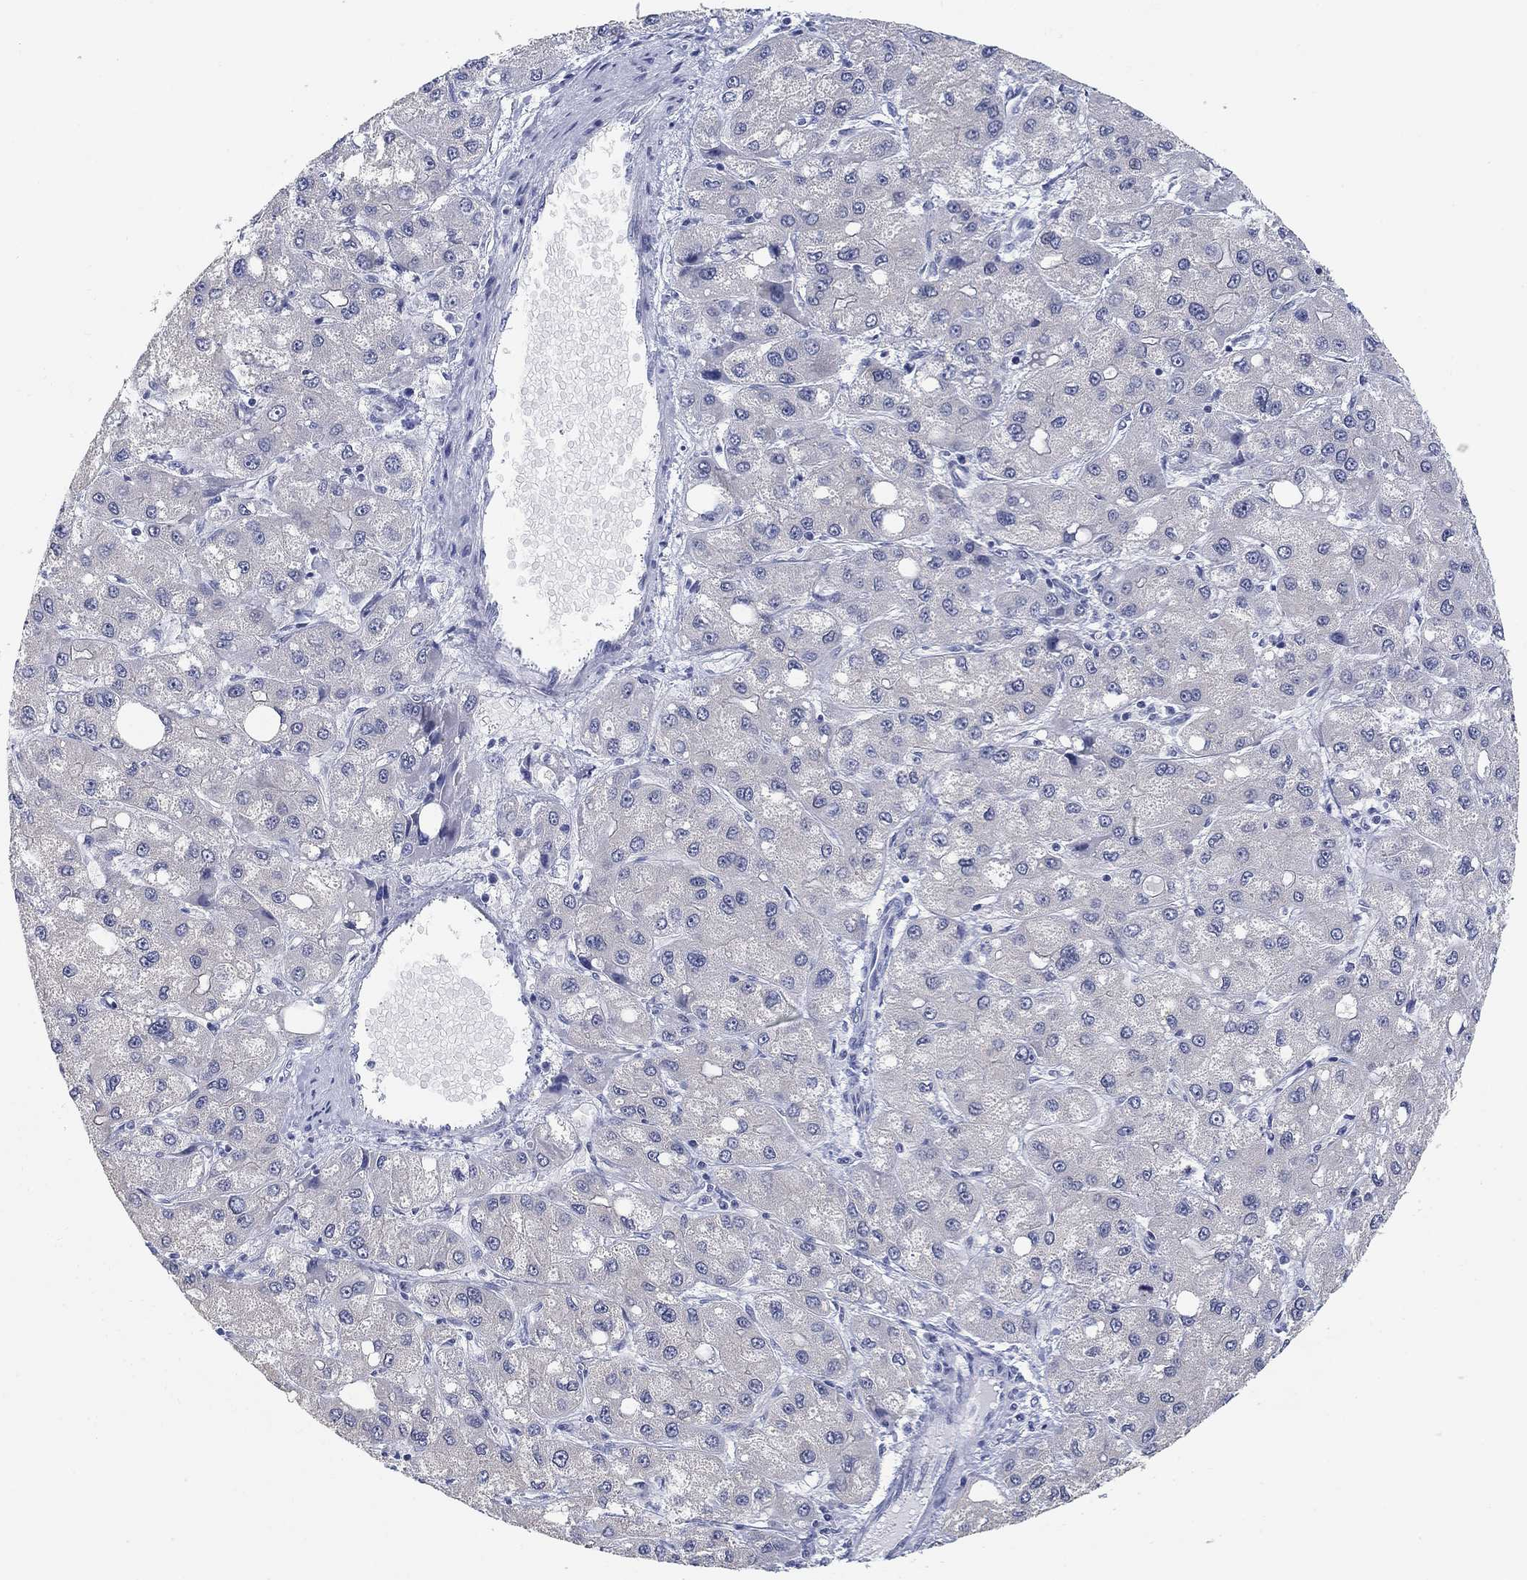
{"staining": {"intensity": "negative", "quantity": "none", "location": "none"}, "tissue": "liver cancer", "cell_type": "Tumor cells", "image_type": "cancer", "snomed": [{"axis": "morphology", "description": "Carcinoma, Hepatocellular, NOS"}, {"axis": "topography", "description": "Liver"}], "caption": "Human liver cancer stained for a protein using immunohistochemistry (IHC) demonstrates no positivity in tumor cells.", "gene": "CLUL1", "patient": {"sex": "male", "age": 73}}